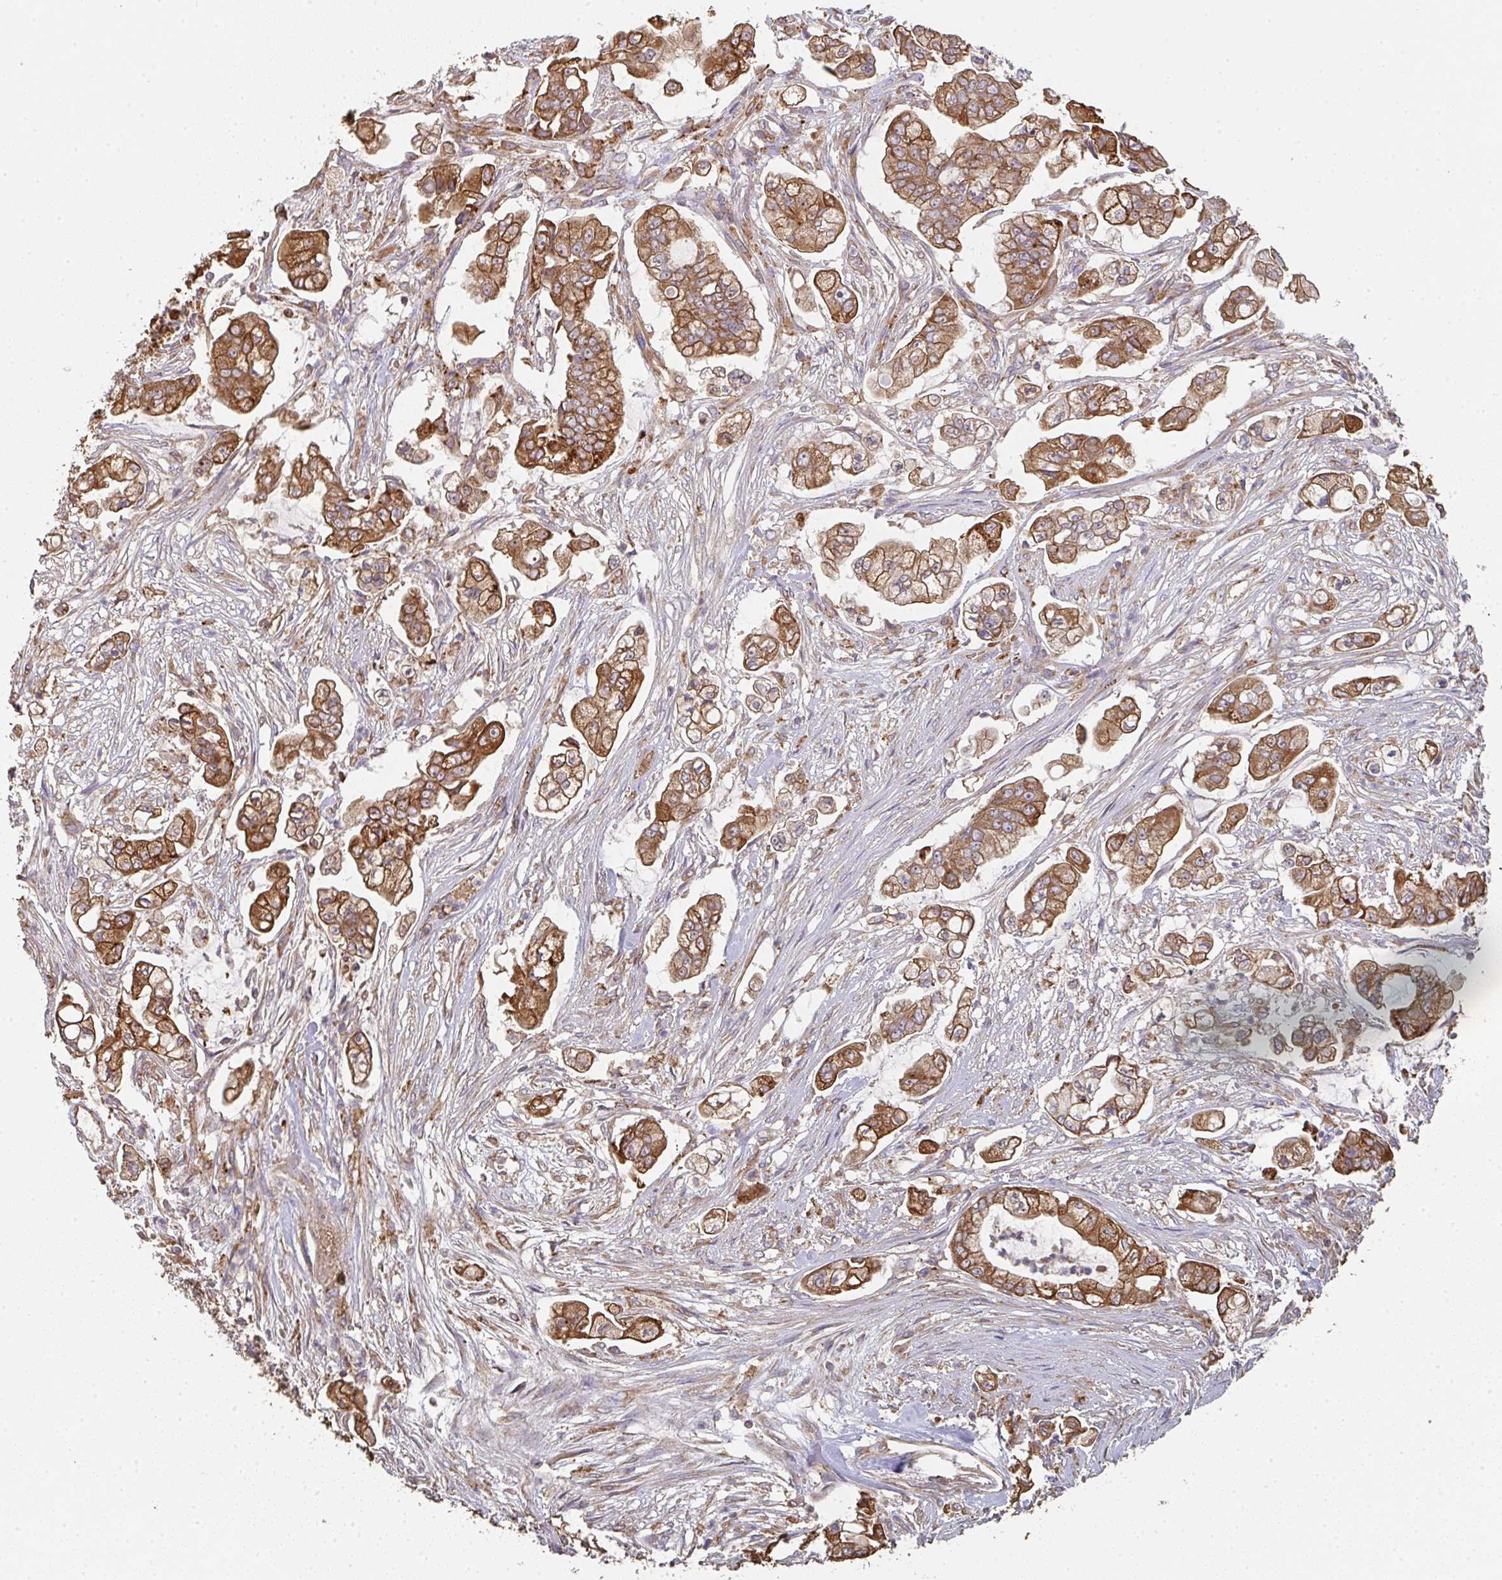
{"staining": {"intensity": "strong", "quantity": ">75%", "location": "cytoplasmic/membranous"}, "tissue": "pancreatic cancer", "cell_type": "Tumor cells", "image_type": "cancer", "snomed": [{"axis": "morphology", "description": "Adenocarcinoma, NOS"}, {"axis": "topography", "description": "Pancreas"}], "caption": "The immunohistochemical stain highlights strong cytoplasmic/membranous staining in tumor cells of adenocarcinoma (pancreatic) tissue. The protein of interest is stained brown, and the nuclei are stained in blue (DAB IHC with brightfield microscopy, high magnification).", "gene": "POLG", "patient": {"sex": "female", "age": 69}}